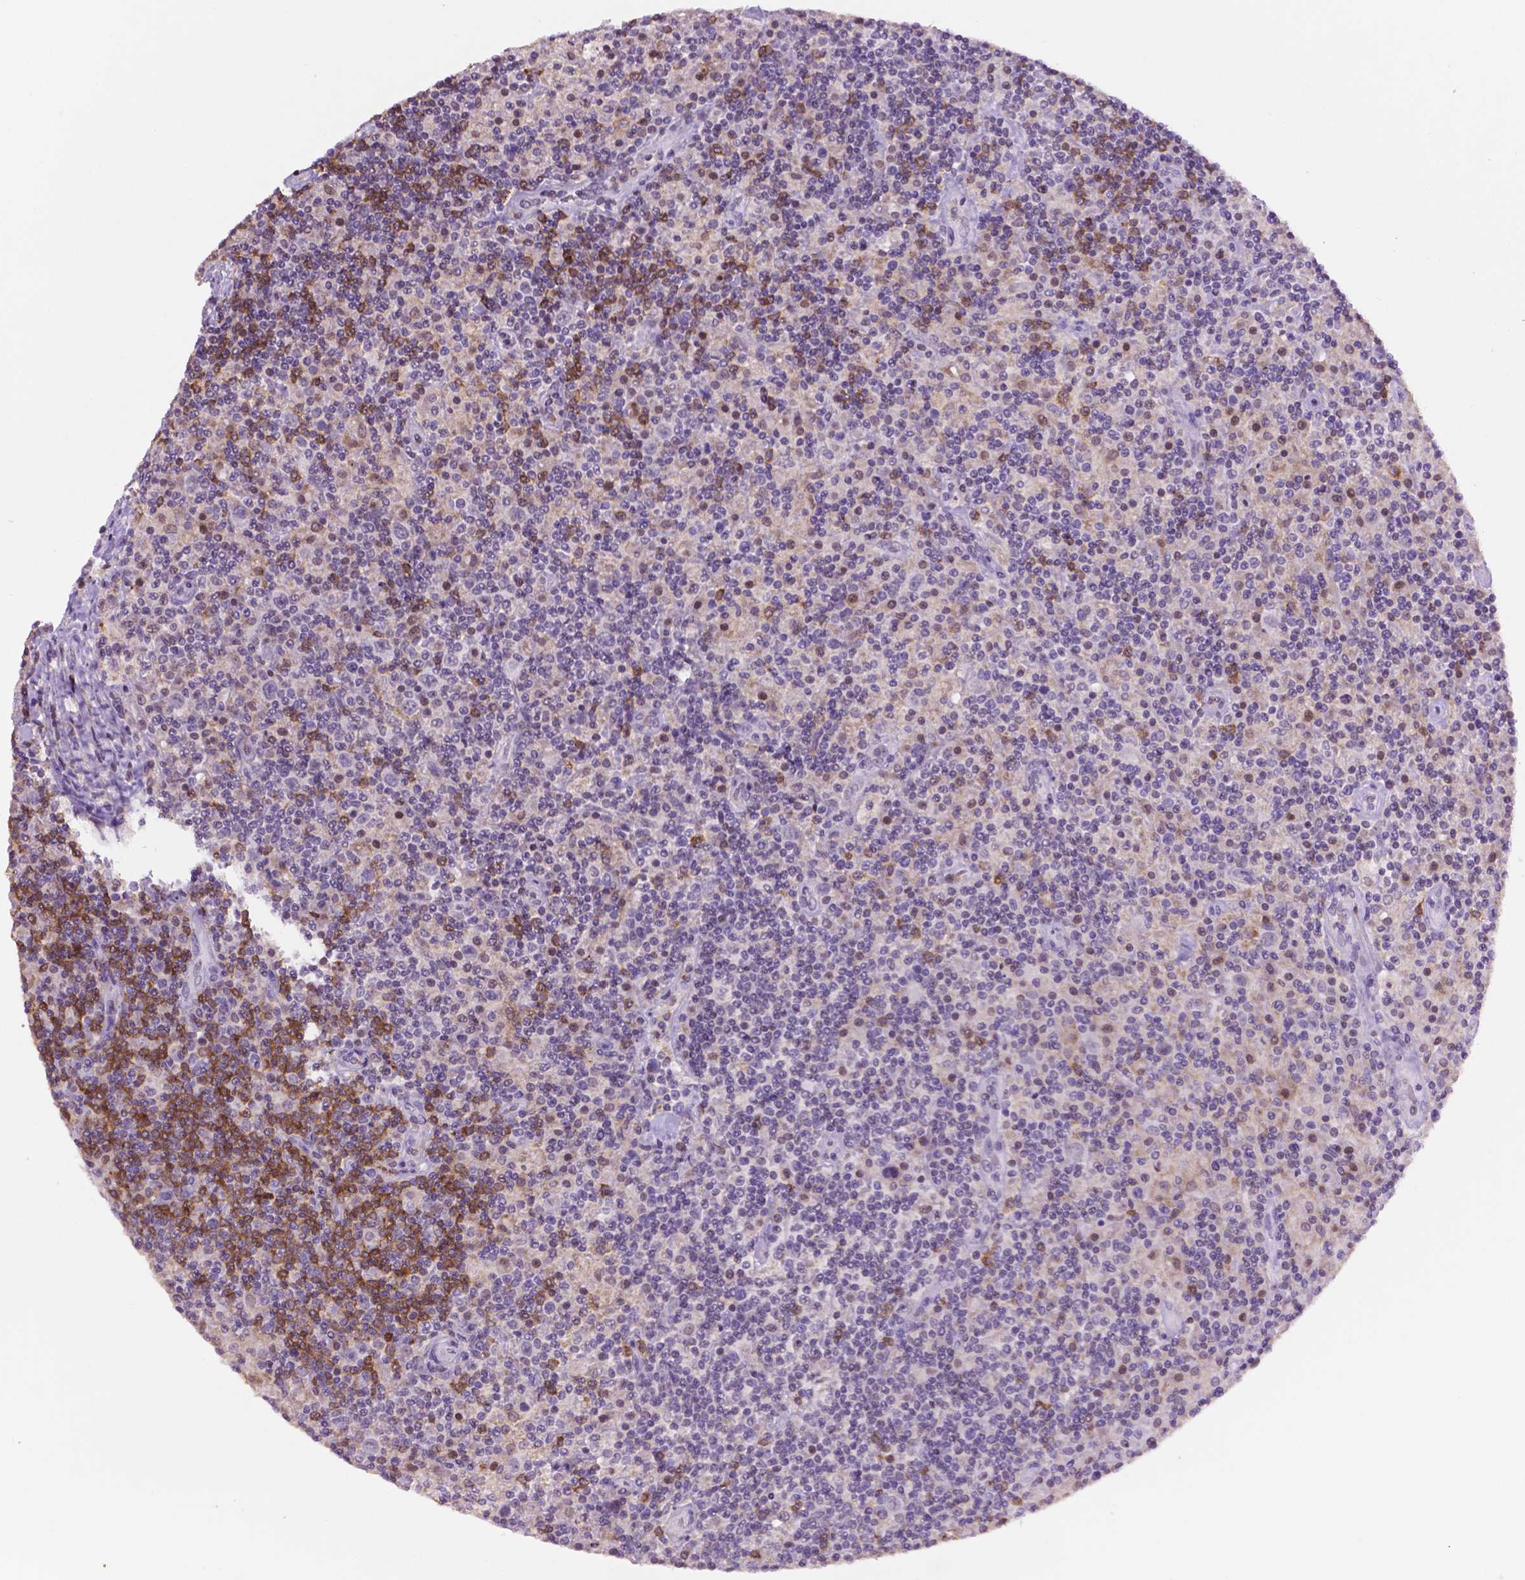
{"staining": {"intensity": "negative", "quantity": "none", "location": "none"}, "tissue": "lymphoma", "cell_type": "Tumor cells", "image_type": "cancer", "snomed": [{"axis": "morphology", "description": "Hodgkin's disease, NOS"}, {"axis": "topography", "description": "Lymph node"}], "caption": "Hodgkin's disease was stained to show a protein in brown. There is no significant staining in tumor cells.", "gene": "PTPN6", "patient": {"sex": "male", "age": 70}}